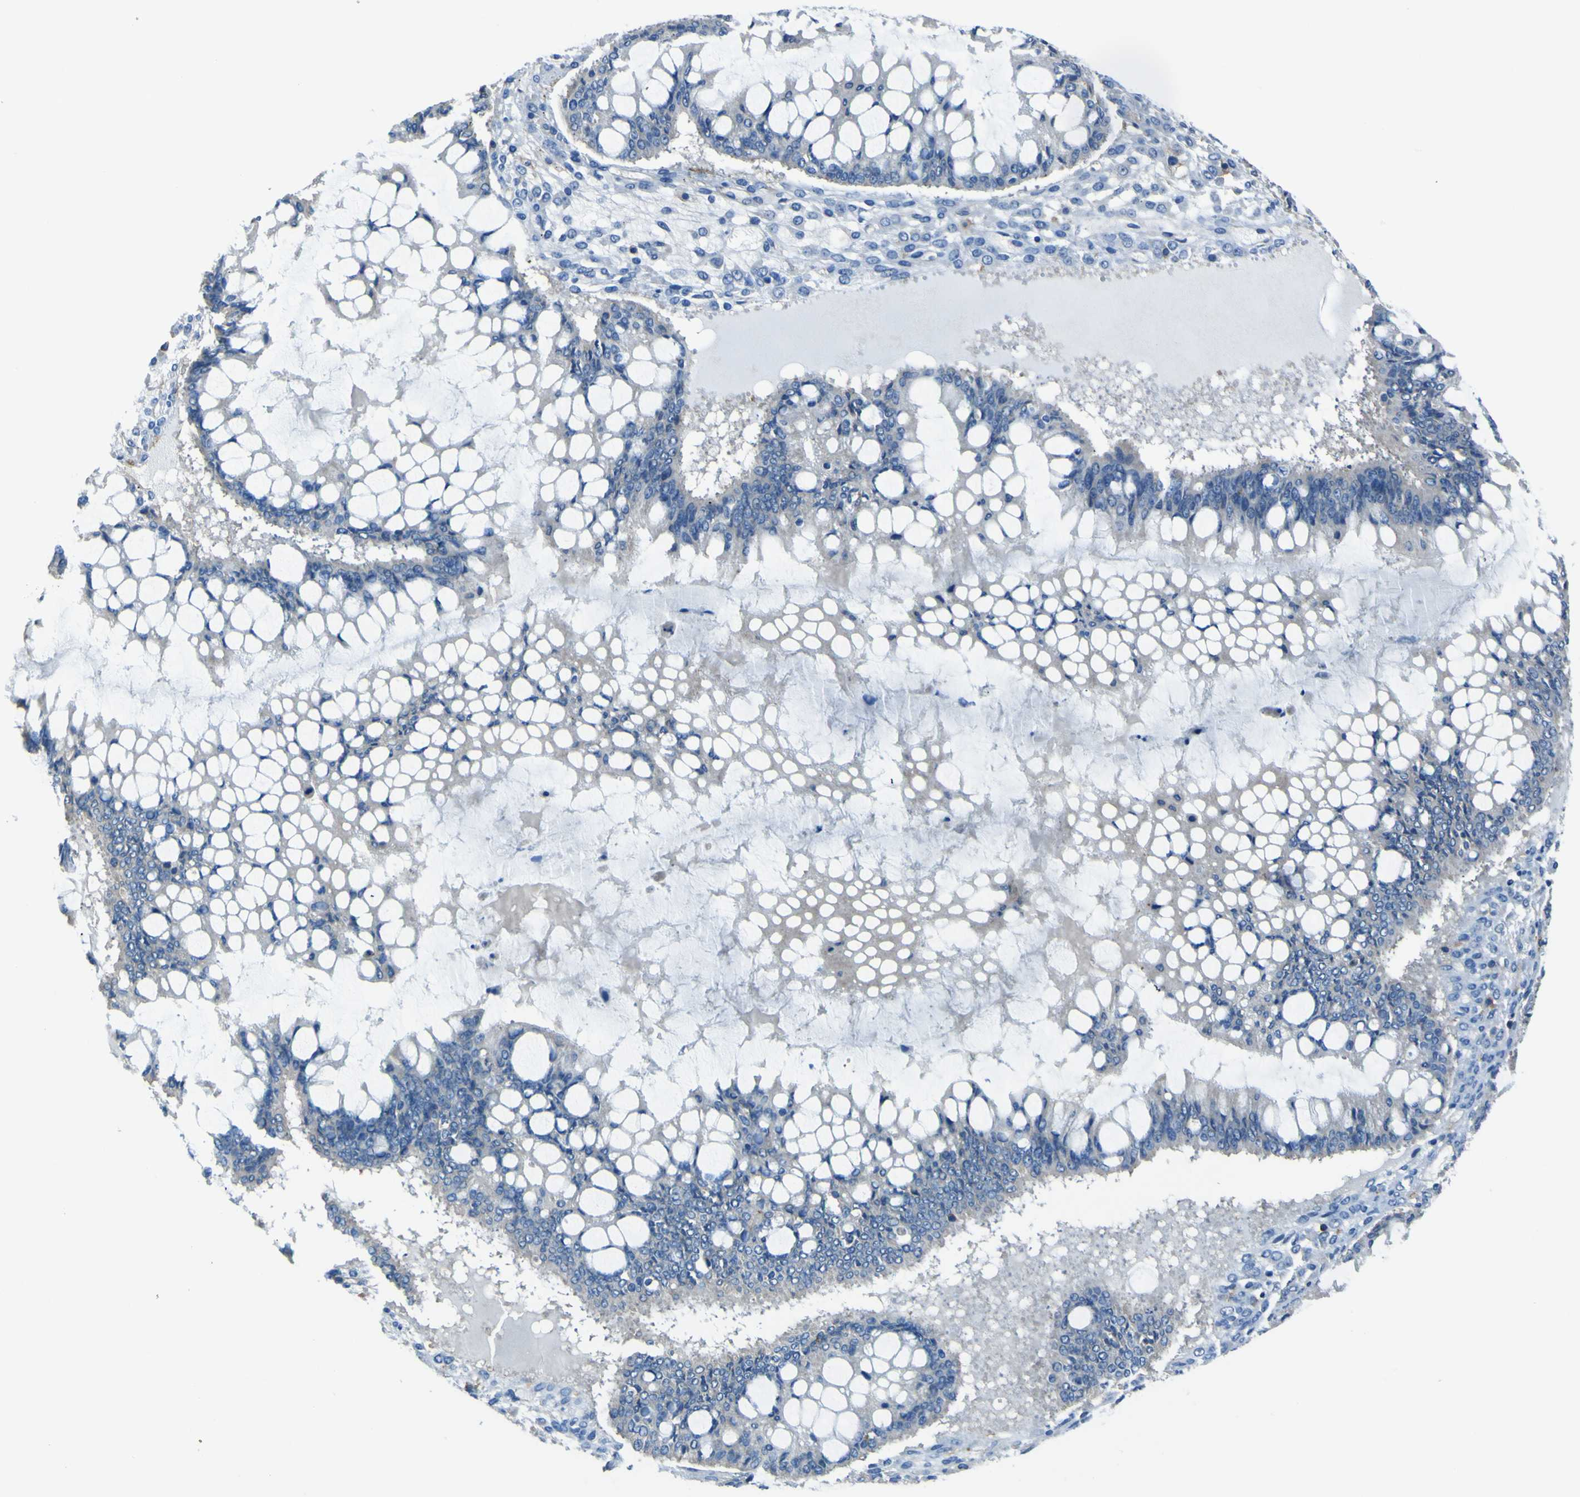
{"staining": {"intensity": "negative", "quantity": "none", "location": "none"}, "tissue": "ovarian cancer", "cell_type": "Tumor cells", "image_type": "cancer", "snomed": [{"axis": "morphology", "description": "Cystadenocarcinoma, mucinous, NOS"}, {"axis": "topography", "description": "Ovary"}], "caption": "Ovarian cancer (mucinous cystadenocarcinoma) stained for a protein using immunohistochemistry exhibits no staining tumor cells.", "gene": "LAIR1", "patient": {"sex": "female", "age": 73}}